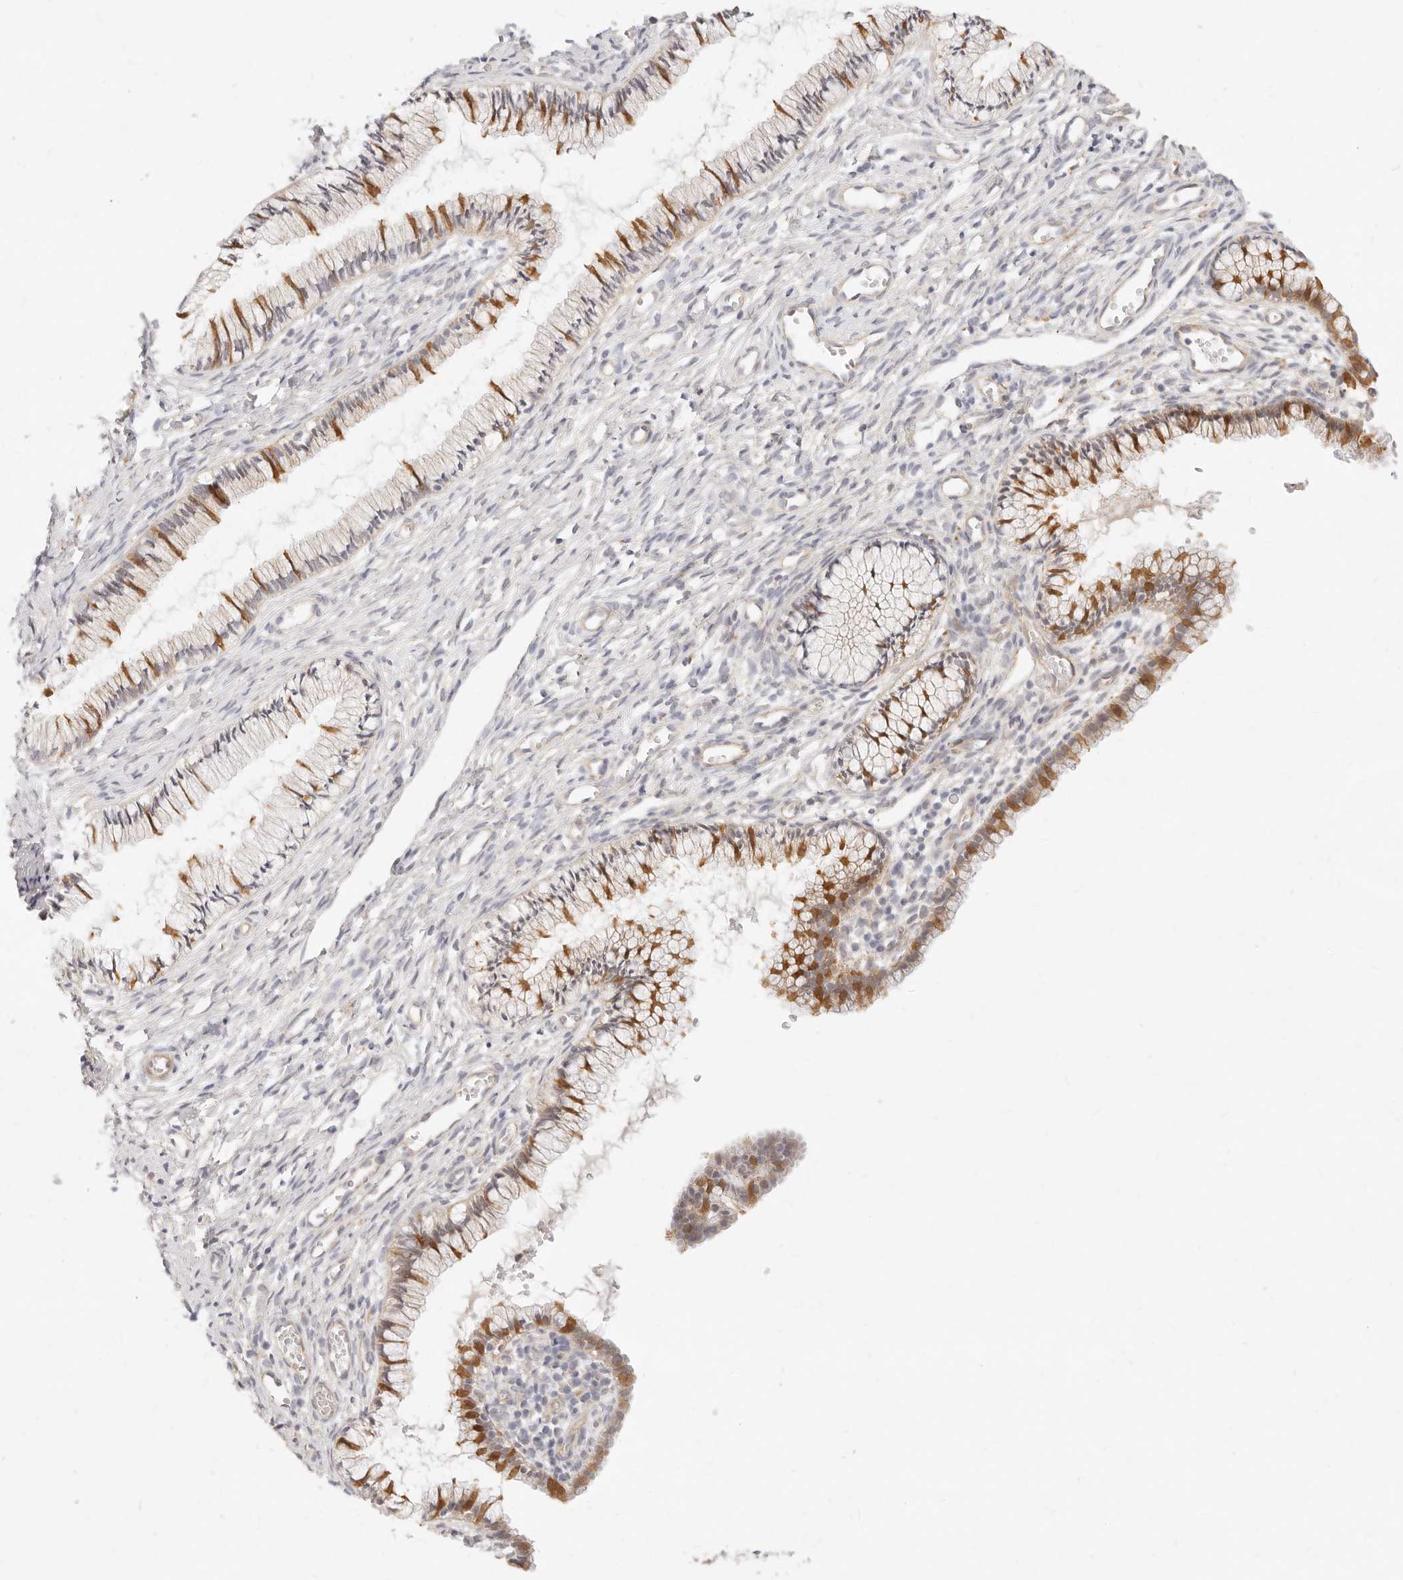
{"staining": {"intensity": "moderate", "quantity": "25%-75%", "location": "cytoplasmic/membranous"}, "tissue": "cervix", "cell_type": "Glandular cells", "image_type": "normal", "snomed": [{"axis": "morphology", "description": "Normal tissue, NOS"}, {"axis": "topography", "description": "Cervix"}], "caption": "Glandular cells exhibit medium levels of moderate cytoplasmic/membranous positivity in about 25%-75% of cells in unremarkable cervix. The protein is stained brown, and the nuclei are stained in blue (DAB (3,3'-diaminobenzidine) IHC with brightfield microscopy, high magnification).", "gene": "UBXN10", "patient": {"sex": "female", "age": 27}}